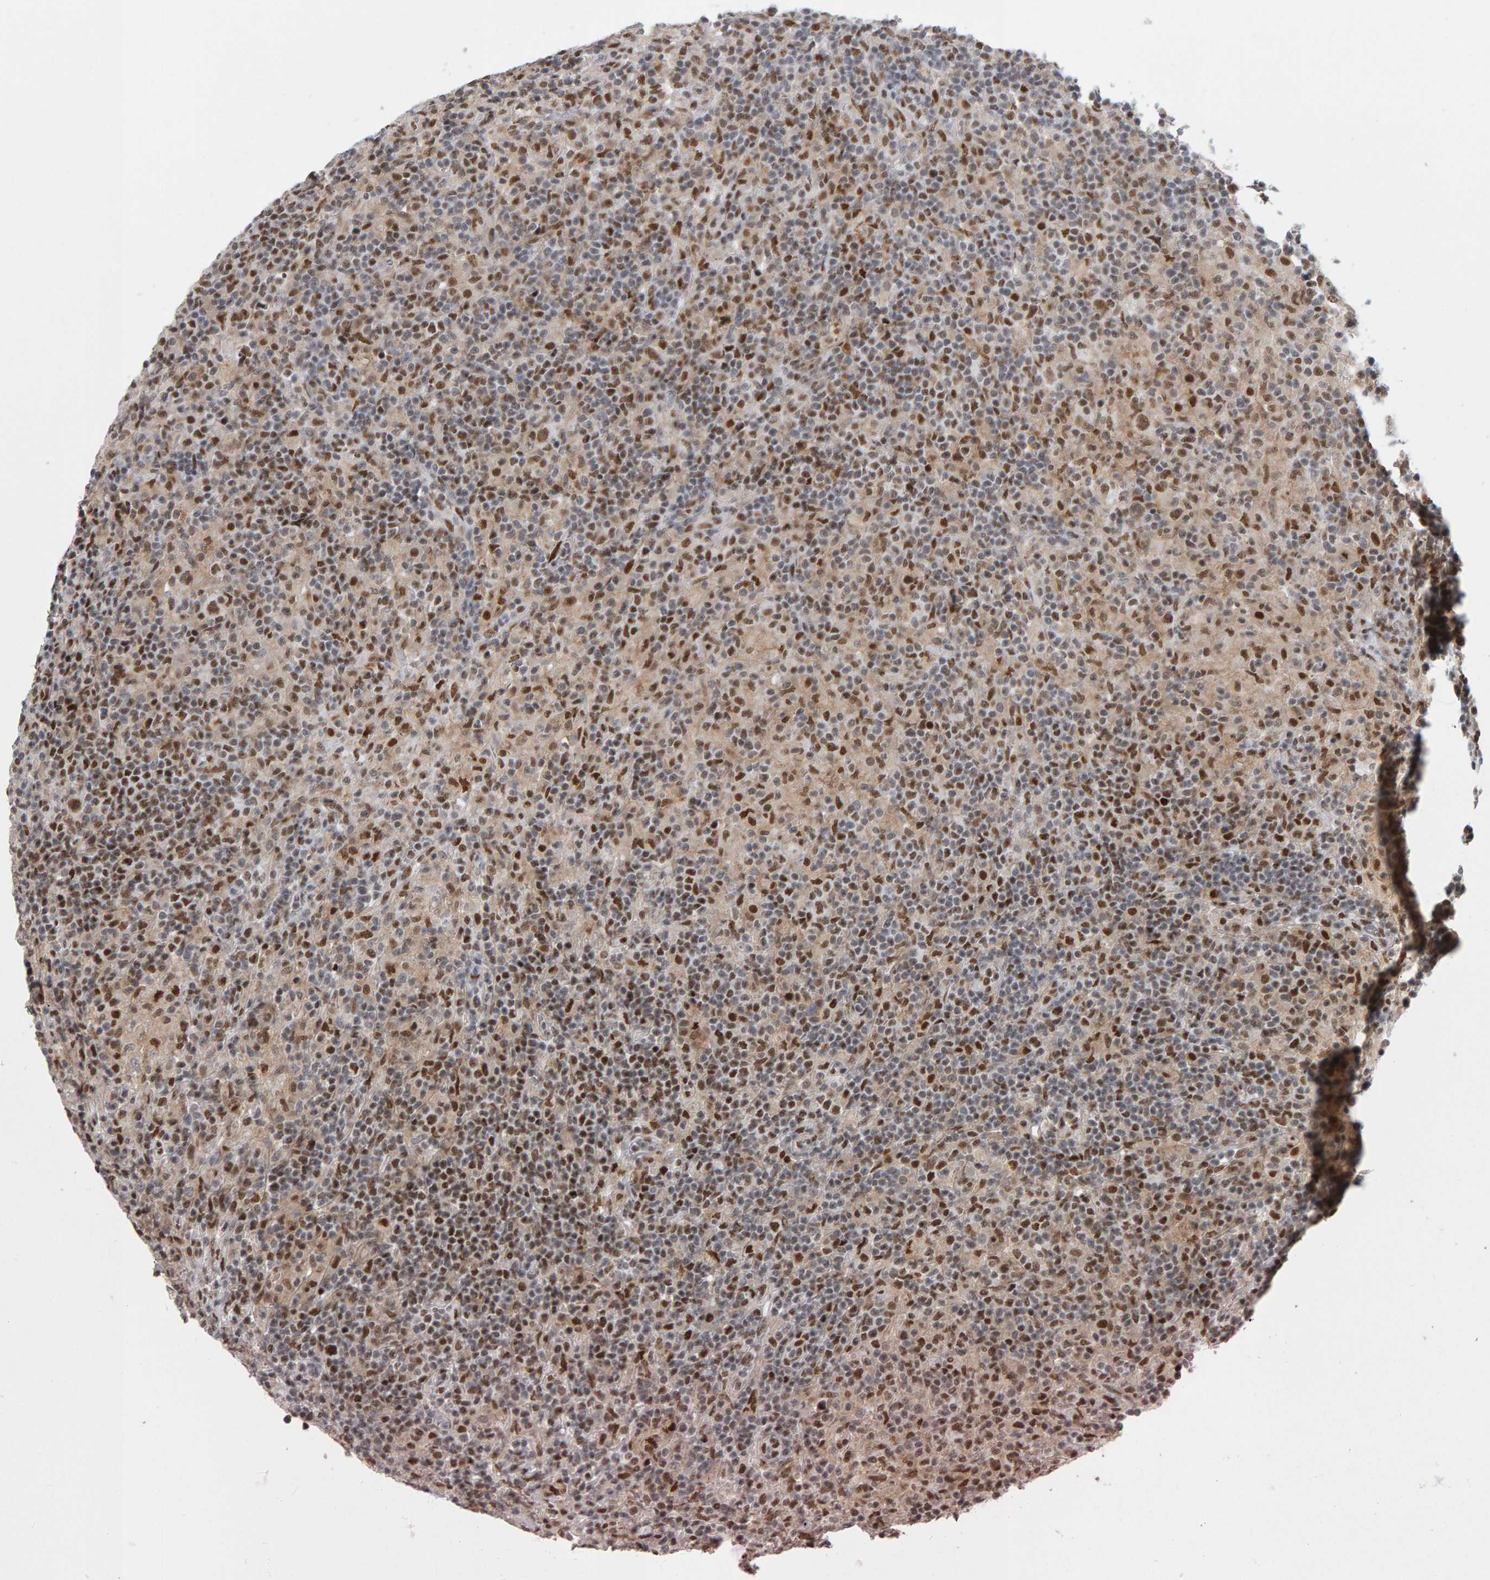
{"staining": {"intensity": "moderate", "quantity": ">75%", "location": "nuclear"}, "tissue": "lymphoma", "cell_type": "Tumor cells", "image_type": "cancer", "snomed": [{"axis": "morphology", "description": "Hodgkin's disease, NOS"}, {"axis": "topography", "description": "Lymph node"}], "caption": "Protein expression analysis of human Hodgkin's disease reveals moderate nuclear expression in about >75% of tumor cells. The protein of interest is stained brown, and the nuclei are stained in blue (DAB (3,3'-diaminobenzidine) IHC with brightfield microscopy, high magnification).", "gene": "ATF7IP", "patient": {"sex": "male", "age": 70}}